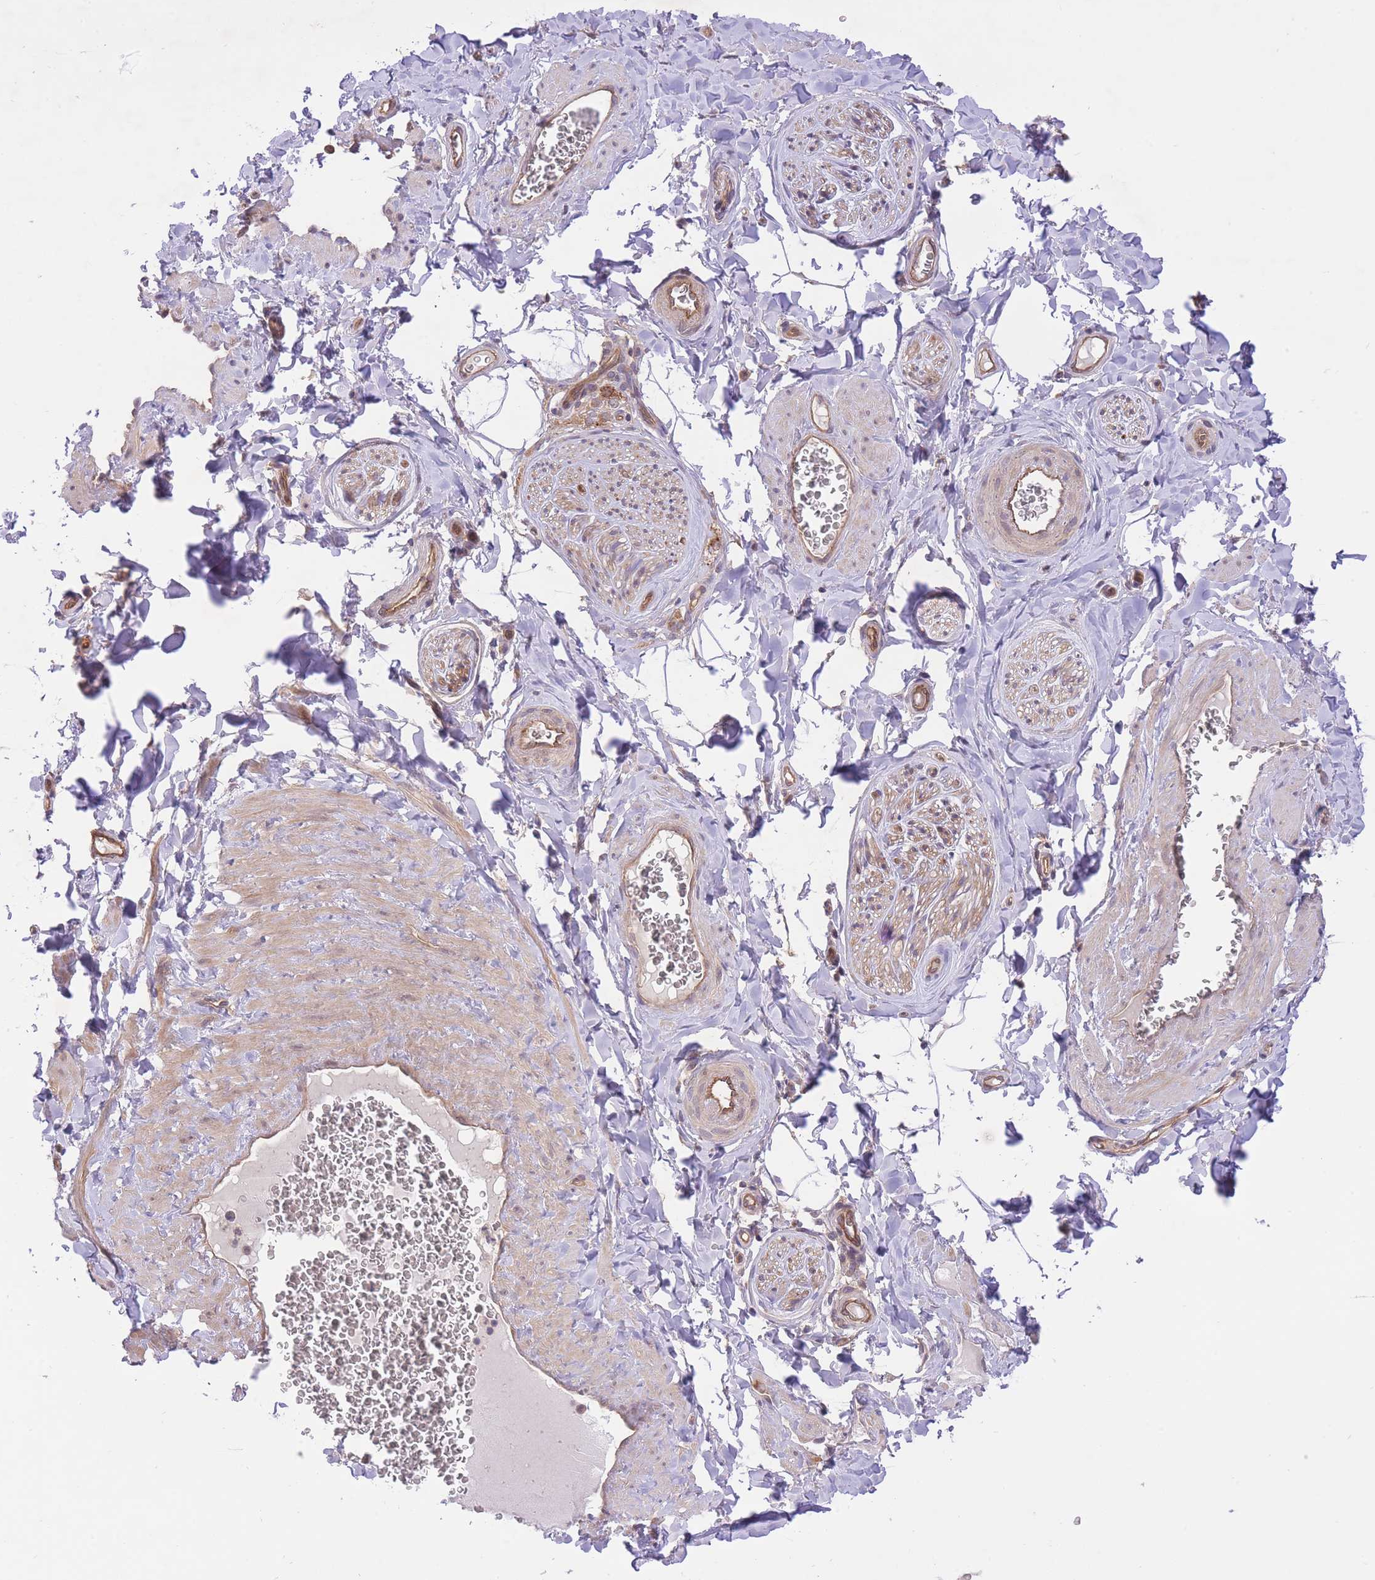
{"staining": {"intensity": "negative", "quantity": "none", "location": "none"}, "tissue": "adipose tissue", "cell_type": "Adipocytes", "image_type": "normal", "snomed": [{"axis": "morphology", "description": "Normal tissue, NOS"}, {"axis": "topography", "description": "Soft tissue"}, {"axis": "topography", "description": "Adipose tissue"}, {"axis": "topography", "description": "Vascular tissue"}, {"axis": "topography", "description": "Peripheral nerve tissue"}], "caption": "Human adipose tissue stained for a protein using immunohistochemistry (IHC) displays no positivity in adipocytes.", "gene": "PREP", "patient": {"sex": "male", "age": 46}}